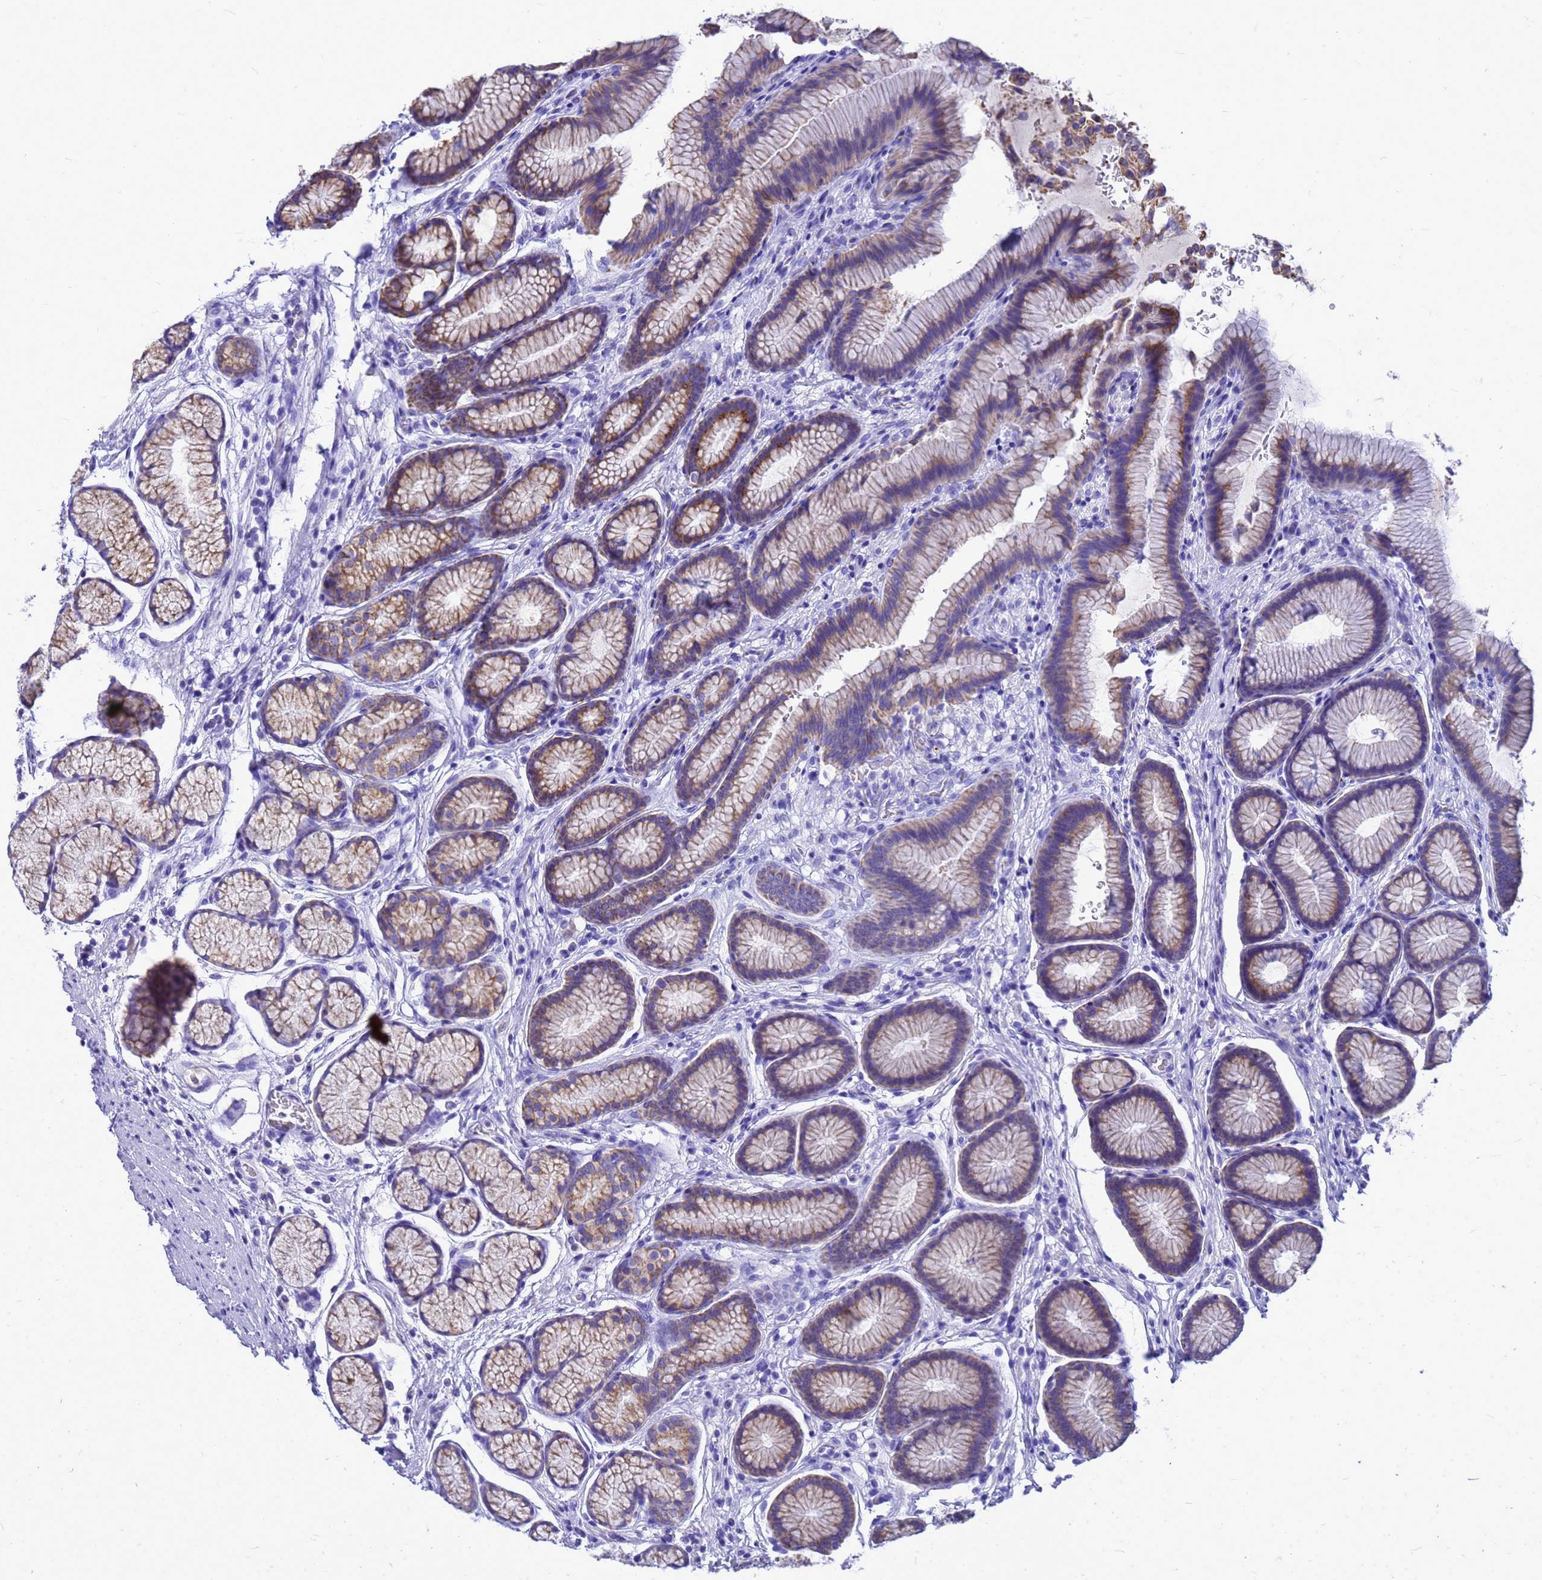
{"staining": {"intensity": "moderate", "quantity": "25%-75%", "location": "cytoplasmic/membranous"}, "tissue": "stomach", "cell_type": "Glandular cells", "image_type": "normal", "snomed": [{"axis": "morphology", "description": "Normal tissue, NOS"}, {"axis": "topography", "description": "Stomach"}], "caption": "IHC (DAB) staining of normal human stomach exhibits moderate cytoplasmic/membranous protein expression in about 25%-75% of glandular cells. Immunohistochemistry (ihc) stains the protein in brown and the nuclei are stained blue.", "gene": "OR52E2", "patient": {"sex": "male", "age": 42}}